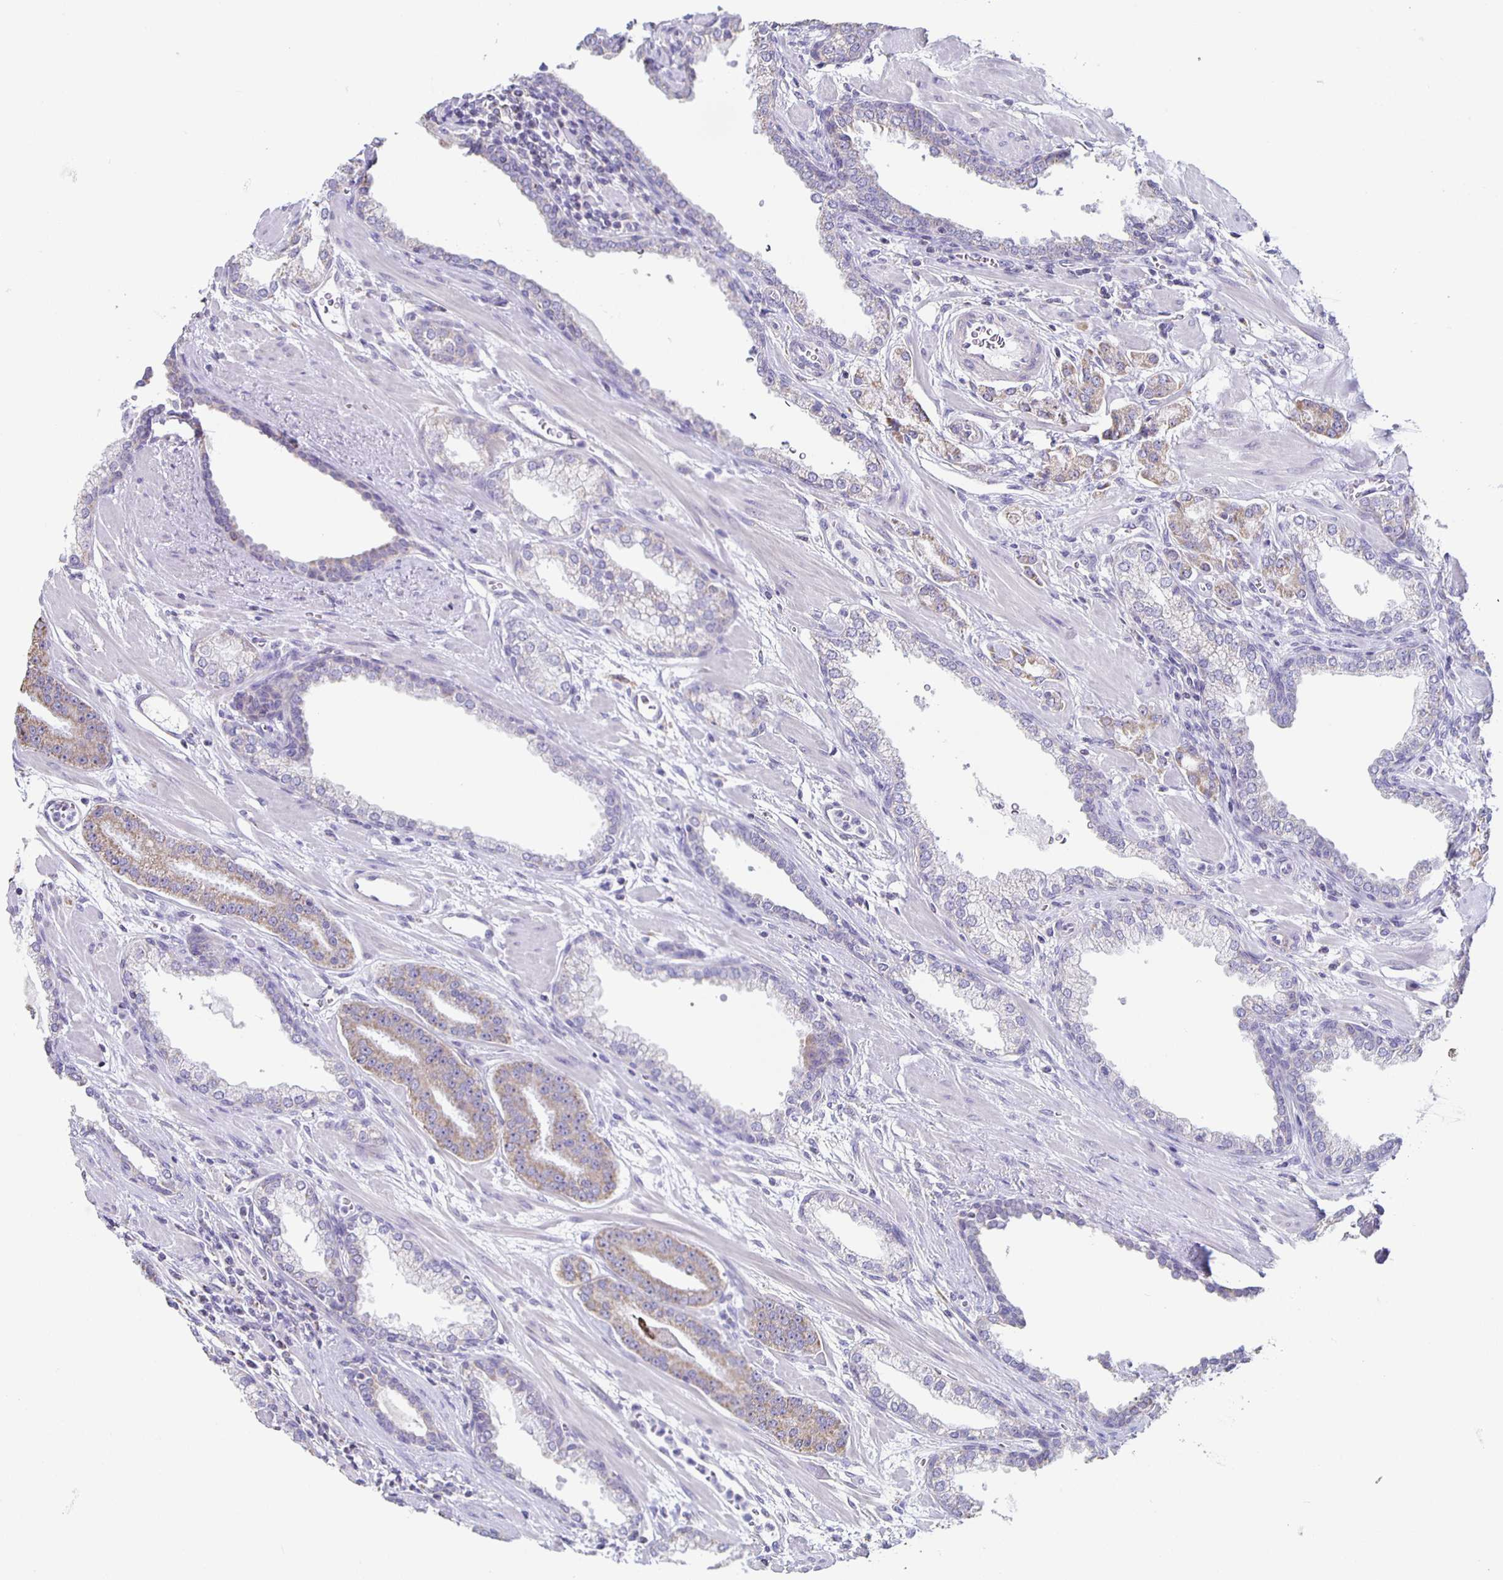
{"staining": {"intensity": "weak", "quantity": "<25%", "location": "cytoplasmic/membranous"}, "tissue": "prostate cancer", "cell_type": "Tumor cells", "image_type": "cancer", "snomed": [{"axis": "morphology", "description": "Adenocarcinoma, High grade"}, {"axis": "topography", "description": "Prostate"}], "caption": "Micrograph shows no significant protein expression in tumor cells of prostate cancer (high-grade adenocarcinoma).", "gene": "TPPP", "patient": {"sex": "male", "age": 60}}